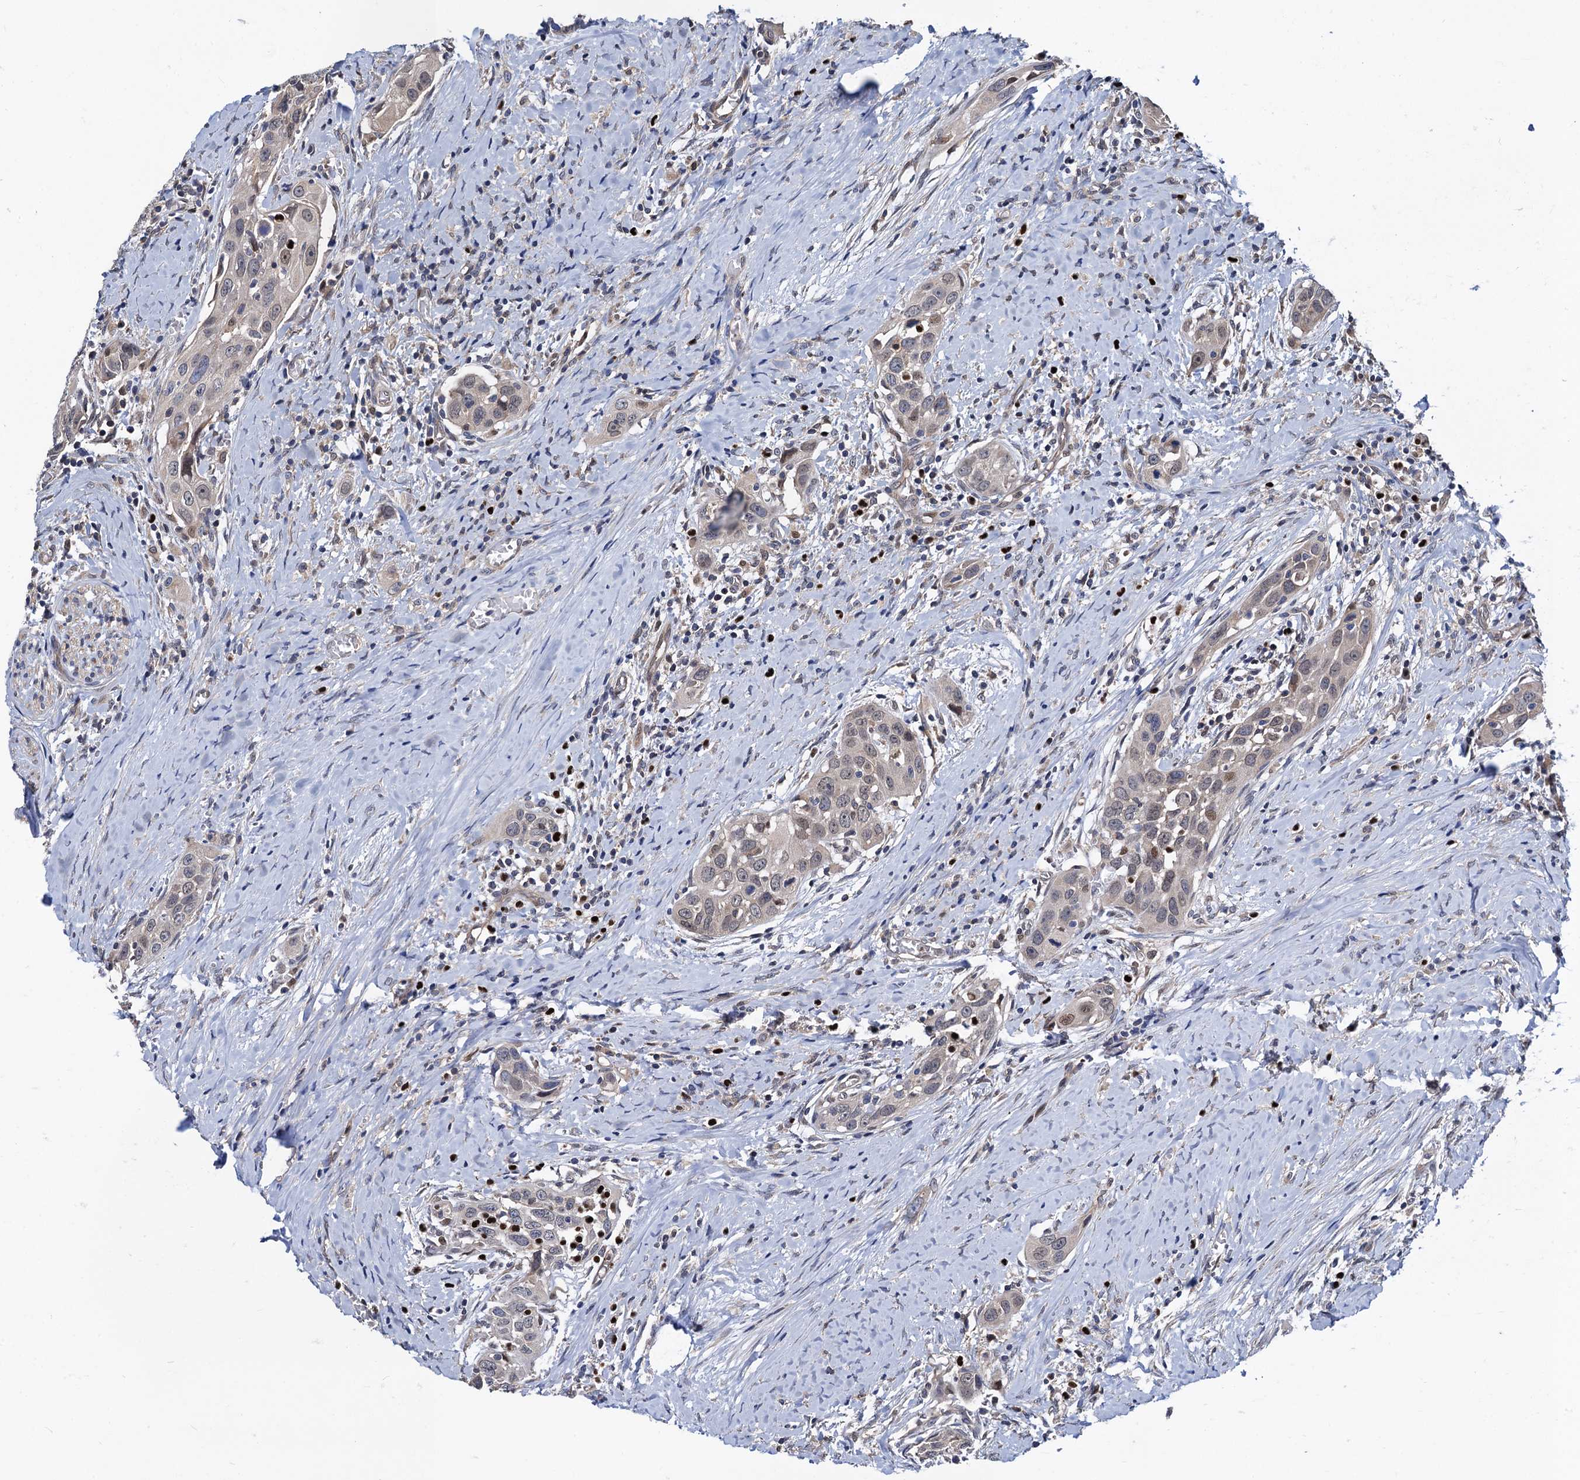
{"staining": {"intensity": "moderate", "quantity": "<25%", "location": "nuclear"}, "tissue": "head and neck cancer", "cell_type": "Tumor cells", "image_type": "cancer", "snomed": [{"axis": "morphology", "description": "Squamous cell carcinoma, NOS"}, {"axis": "topography", "description": "Oral tissue"}, {"axis": "topography", "description": "Head-Neck"}], "caption": "Human head and neck squamous cell carcinoma stained with a brown dye shows moderate nuclear positive staining in approximately <25% of tumor cells.", "gene": "RNF125", "patient": {"sex": "female", "age": 50}}